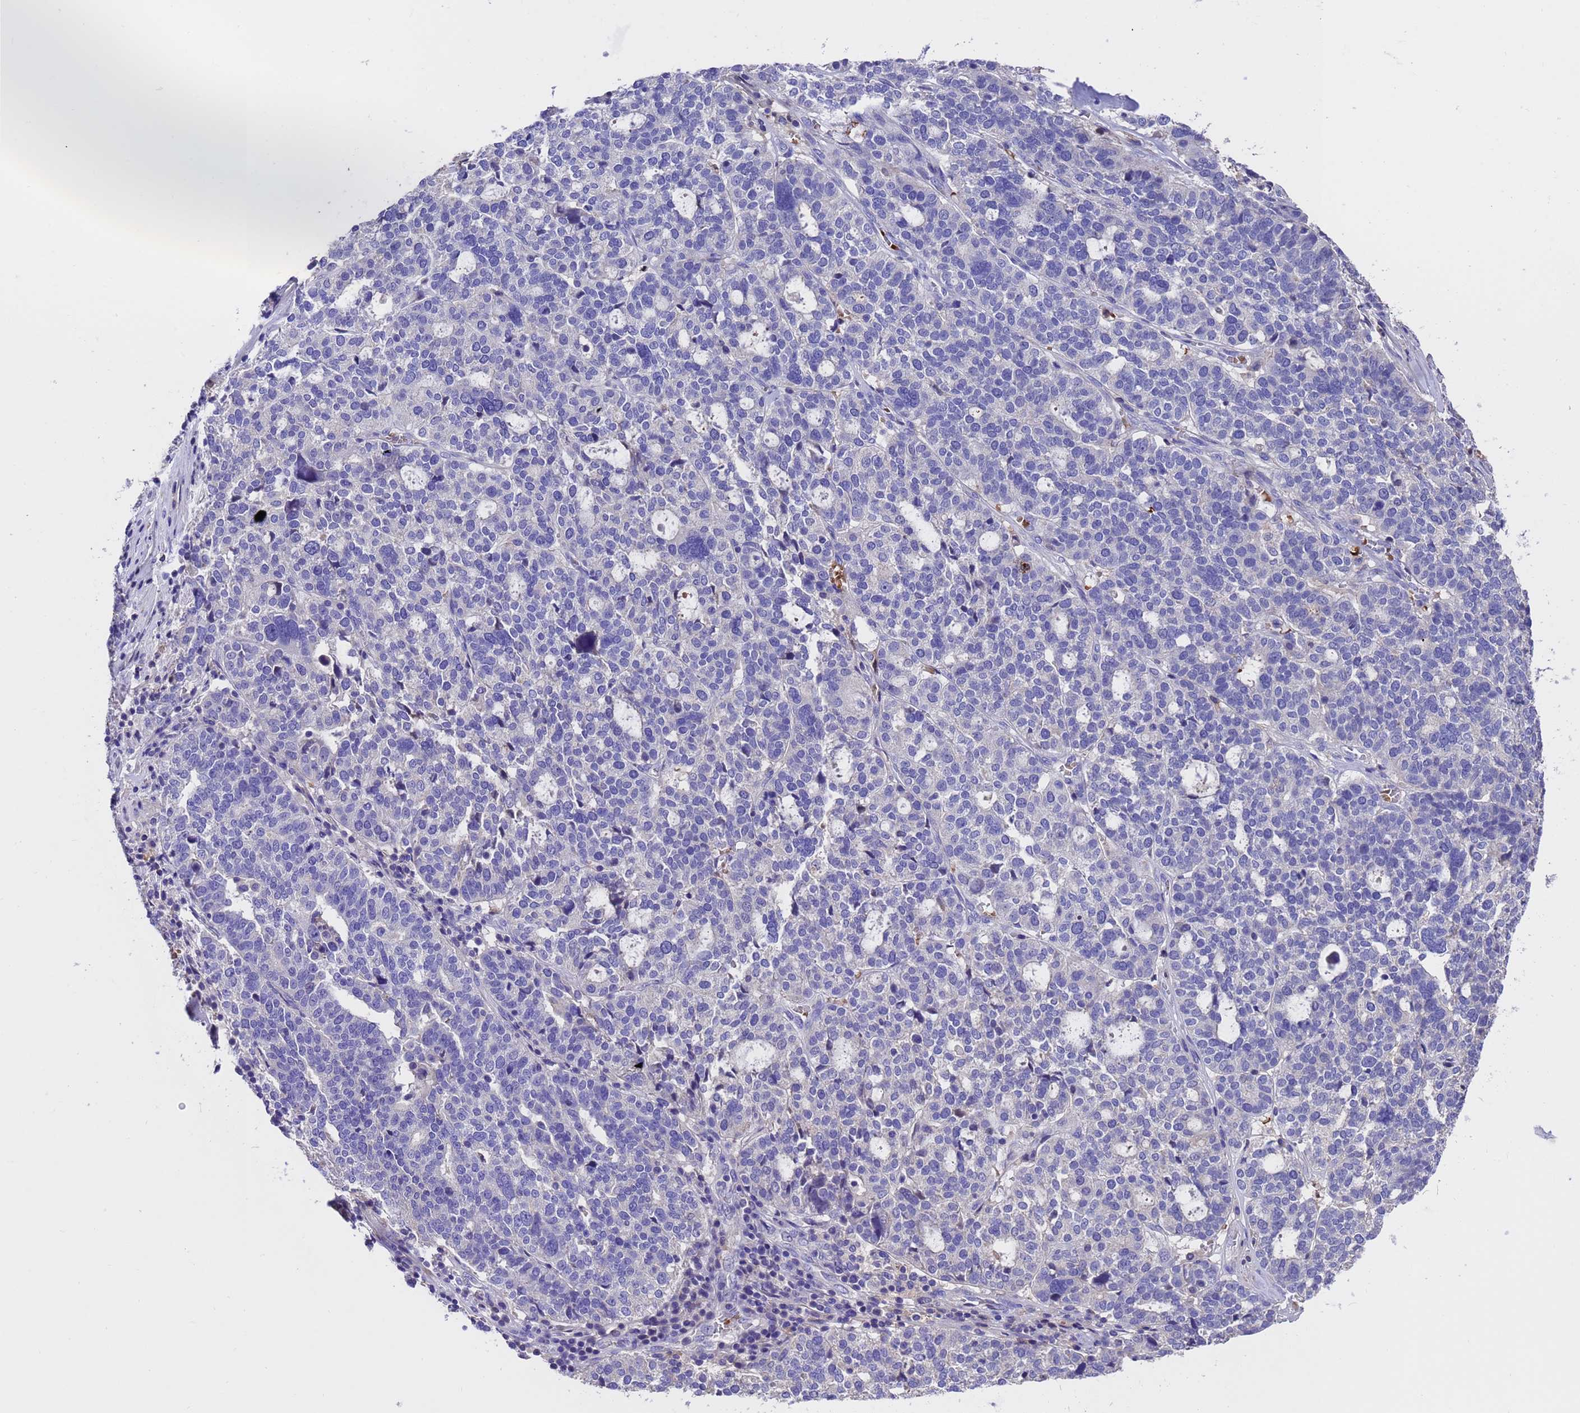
{"staining": {"intensity": "negative", "quantity": "none", "location": "none"}, "tissue": "ovarian cancer", "cell_type": "Tumor cells", "image_type": "cancer", "snomed": [{"axis": "morphology", "description": "Cystadenocarcinoma, serous, NOS"}, {"axis": "topography", "description": "Ovary"}], "caption": "Immunohistochemistry (IHC) micrograph of human ovarian cancer stained for a protein (brown), which demonstrates no expression in tumor cells. (Brightfield microscopy of DAB (3,3'-diaminobenzidine) immunohistochemistry at high magnification).", "gene": "ELP6", "patient": {"sex": "female", "age": 59}}